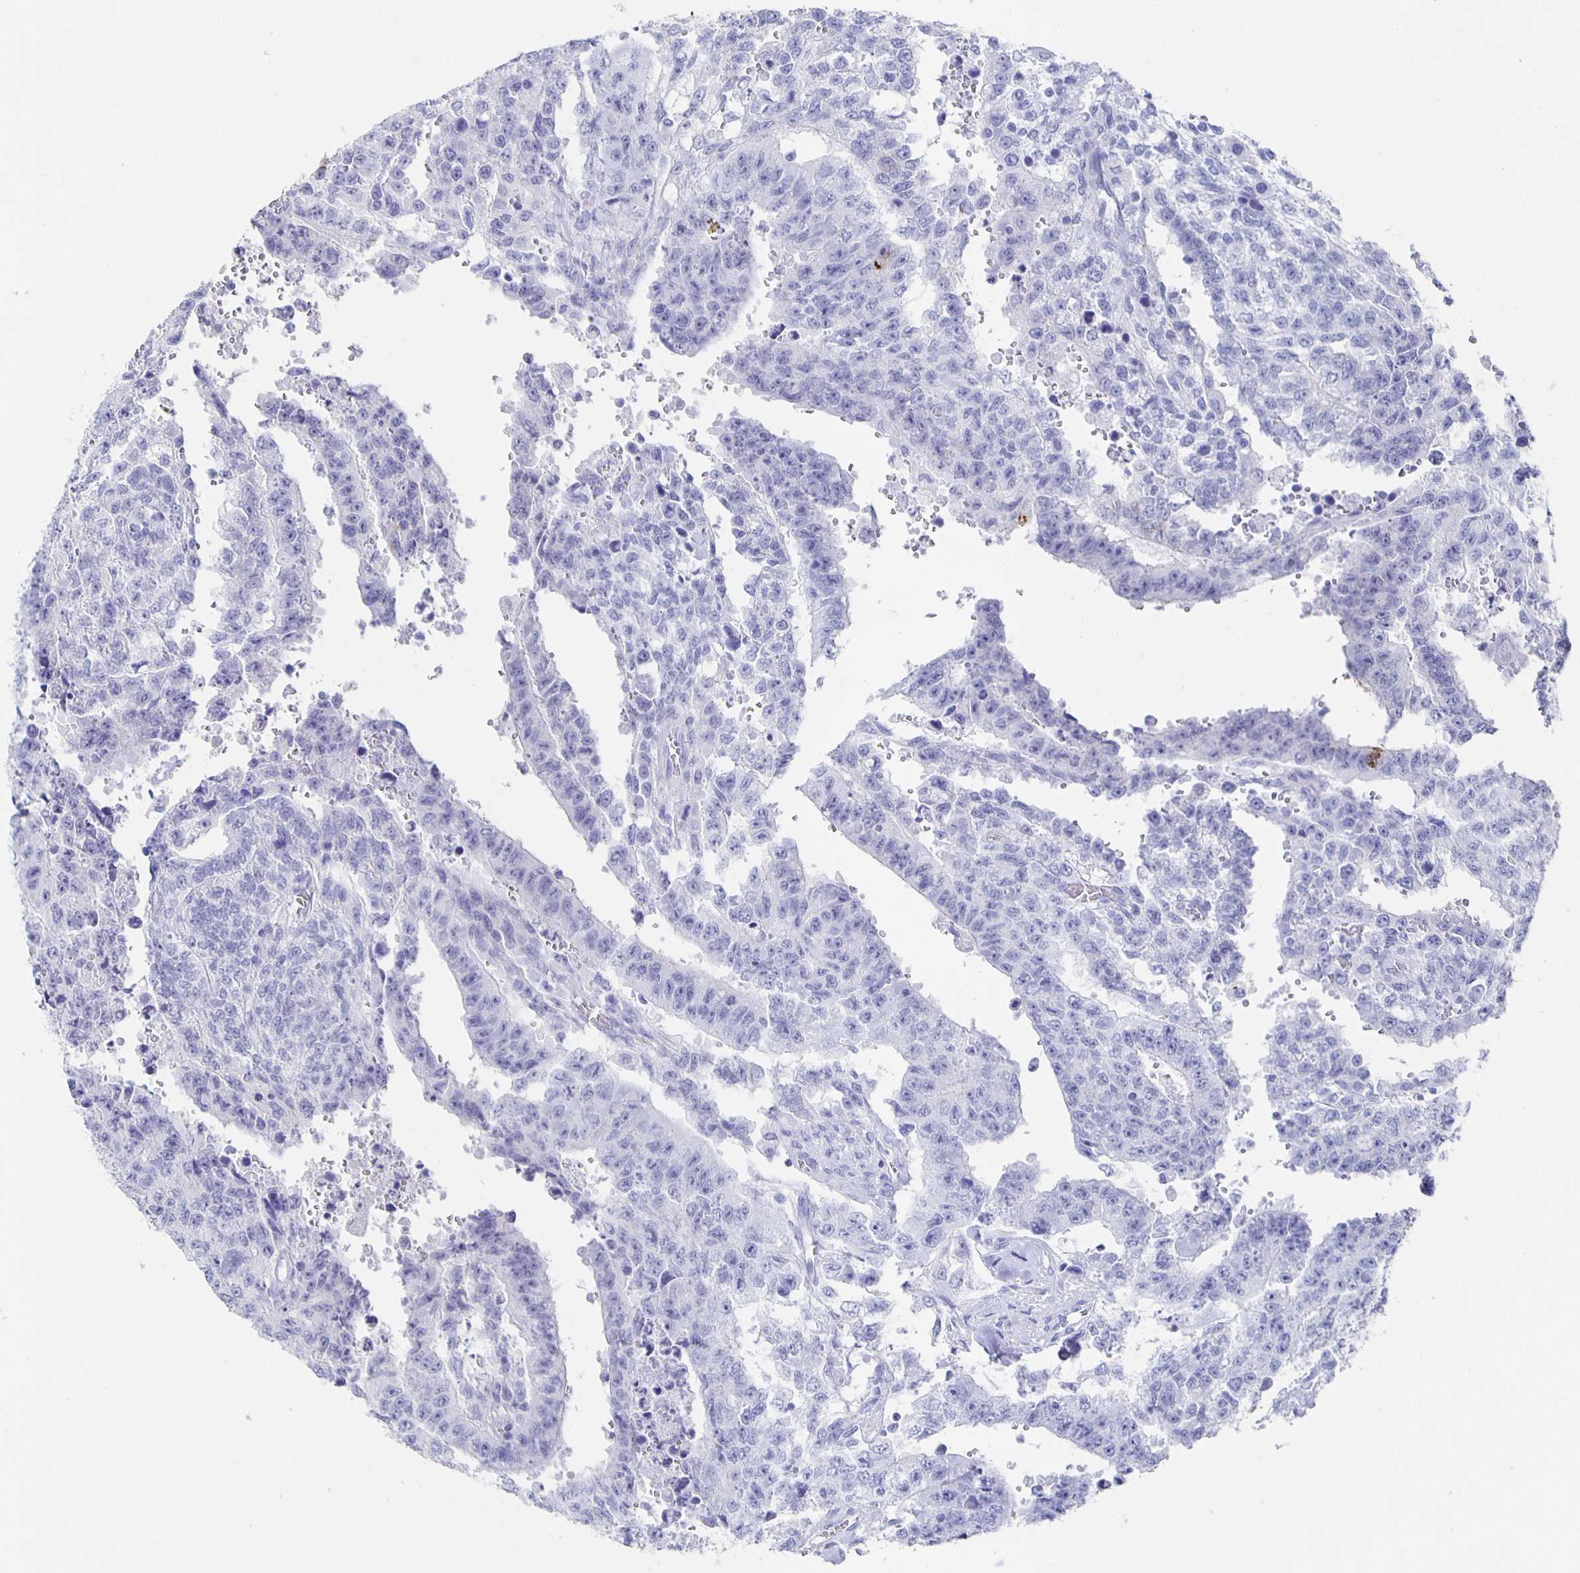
{"staining": {"intensity": "negative", "quantity": "none", "location": "none"}, "tissue": "testis cancer", "cell_type": "Tumor cells", "image_type": "cancer", "snomed": [{"axis": "morphology", "description": "Carcinoma, Embryonal, NOS"}, {"axis": "topography", "description": "Testis"}], "caption": "Tumor cells are negative for brown protein staining in testis cancer (embryonal carcinoma).", "gene": "SLC34A2", "patient": {"sex": "male", "age": 24}}